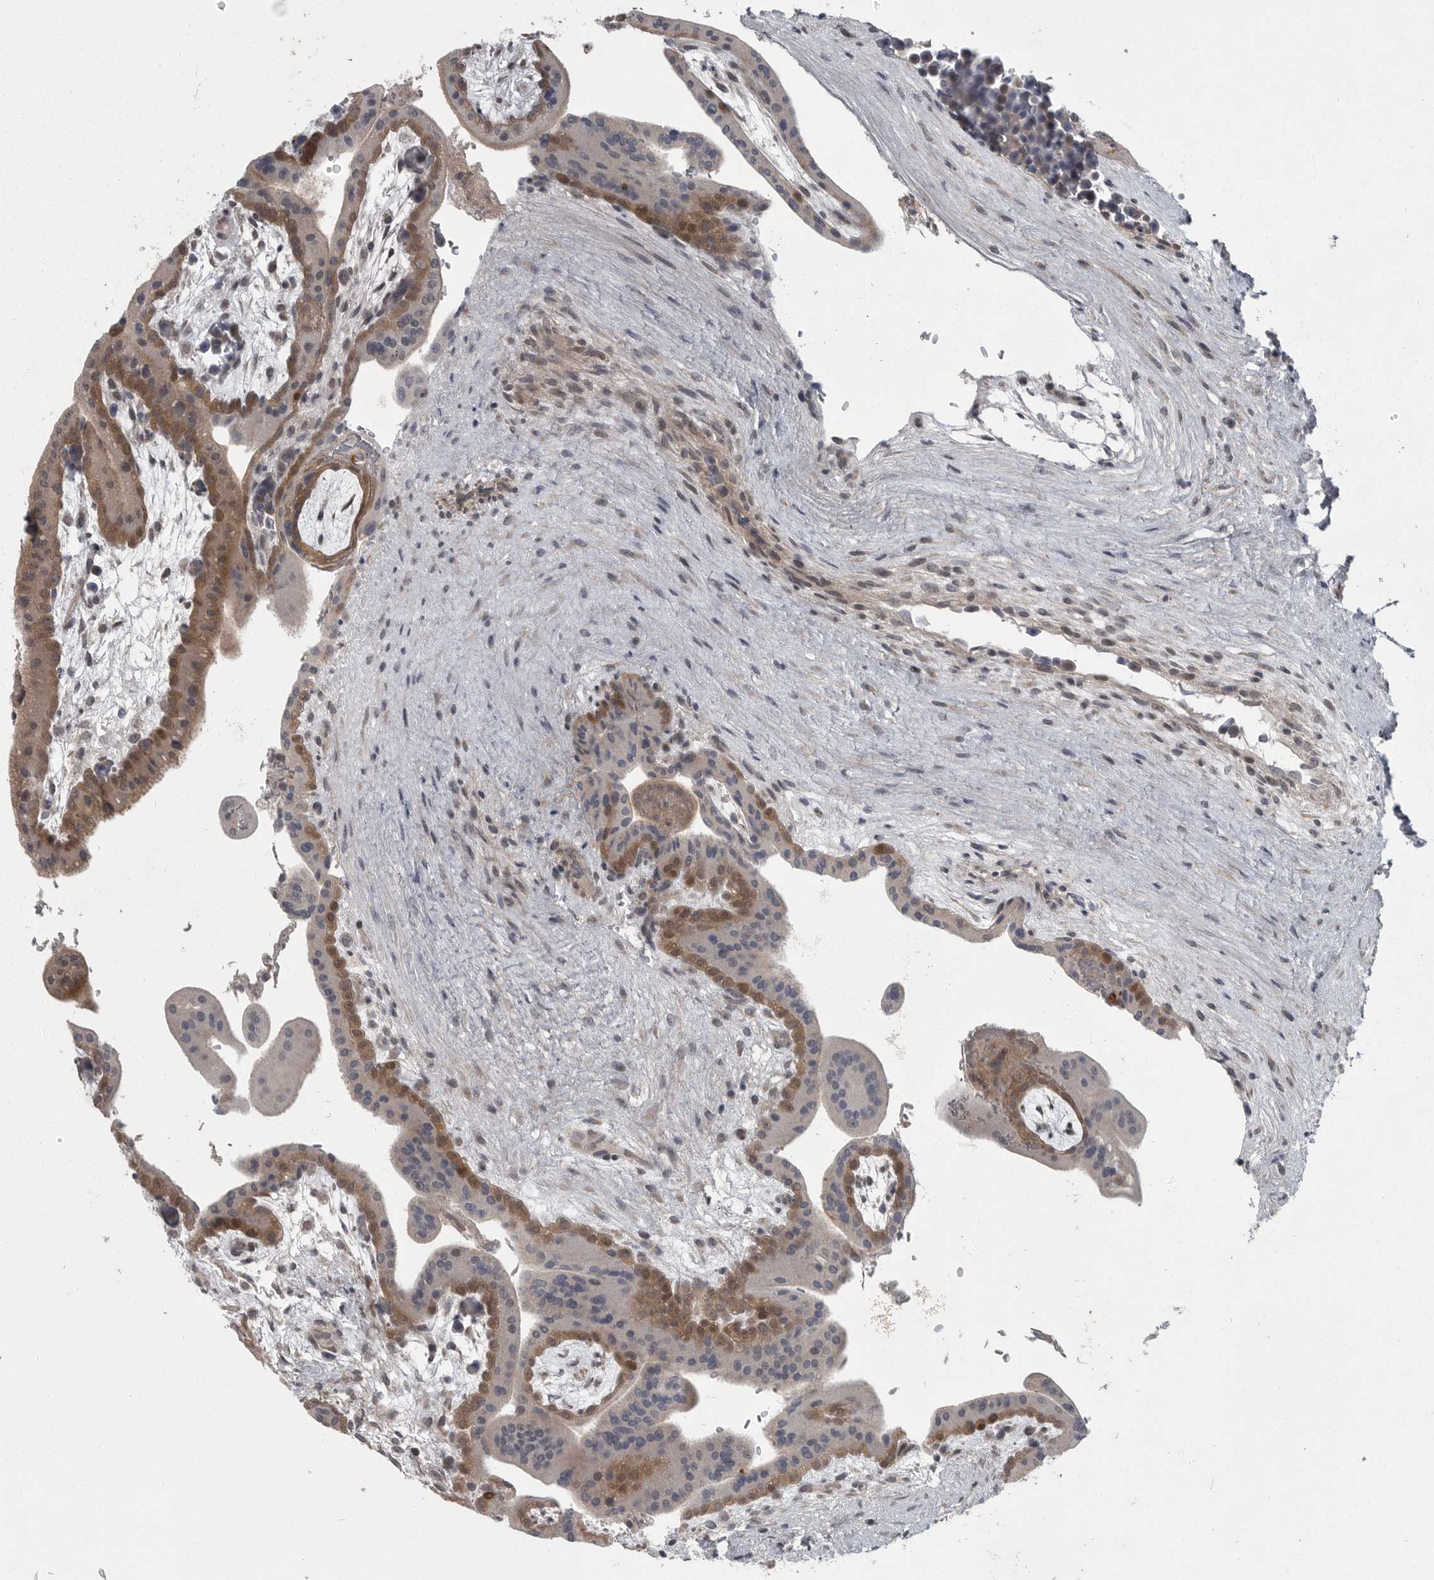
{"staining": {"intensity": "weak", "quantity": ">75%", "location": "cytoplasmic/membranous"}, "tissue": "placenta", "cell_type": "Decidual cells", "image_type": "normal", "snomed": [{"axis": "morphology", "description": "Normal tissue, NOS"}, {"axis": "topography", "description": "Placenta"}], "caption": "IHC (DAB) staining of unremarkable placenta reveals weak cytoplasmic/membranous protein expression in about >75% of decidual cells. (Brightfield microscopy of DAB IHC at high magnification).", "gene": "PPP1R9A", "patient": {"sex": "female", "age": 35}}